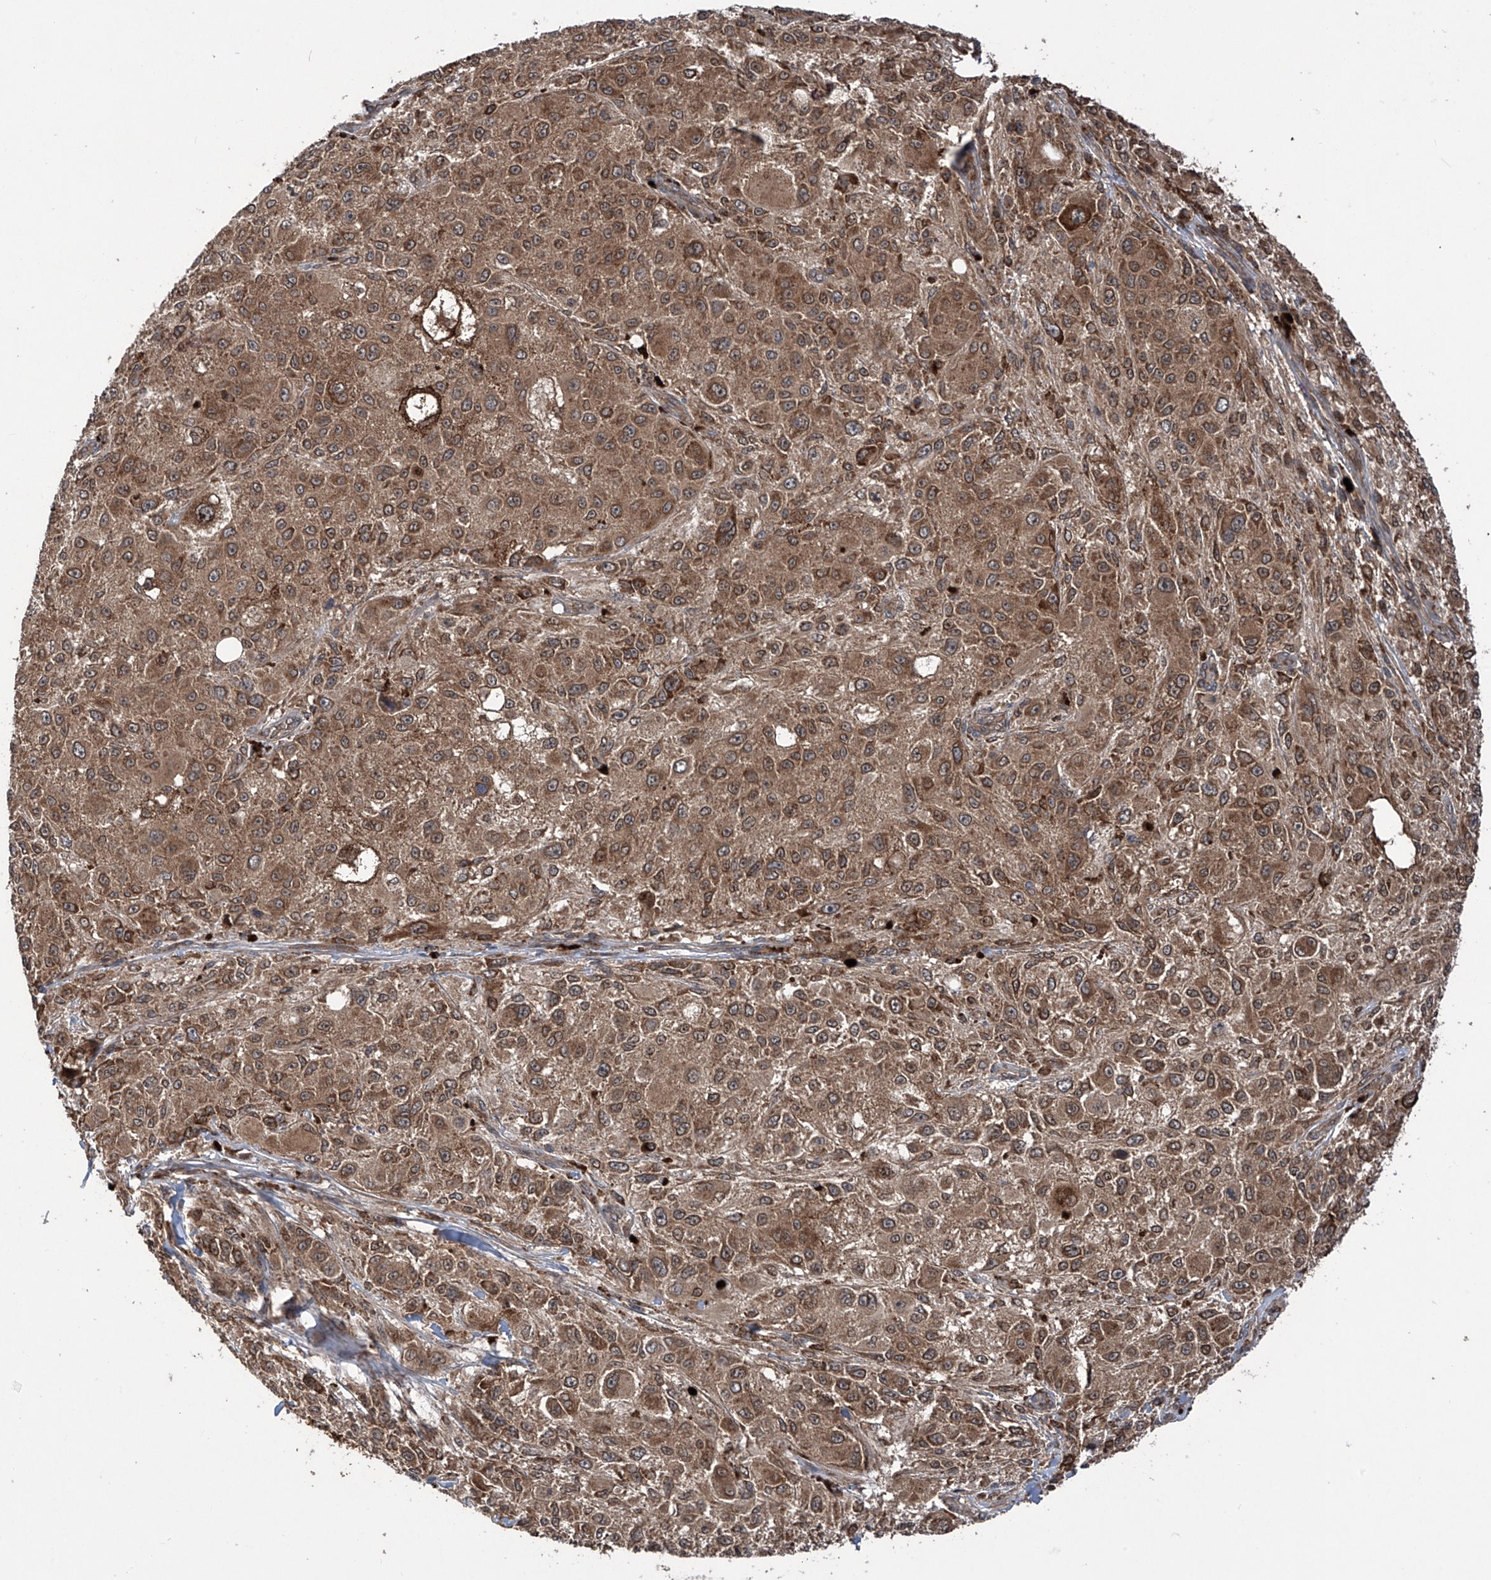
{"staining": {"intensity": "moderate", "quantity": ">75%", "location": "cytoplasmic/membranous"}, "tissue": "melanoma", "cell_type": "Tumor cells", "image_type": "cancer", "snomed": [{"axis": "morphology", "description": "Necrosis, NOS"}, {"axis": "morphology", "description": "Malignant melanoma, NOS"}, {"axis": "topography", "description": "Skin"}], "caption": "This photomicrograph reveals IHC staining of melanoma, with medium moderate cytoplasmic/membranous staining in about >75% of tumor cells.", "gene": "ZDHHC9", "patient": {"sex": "female", "age": 87}}